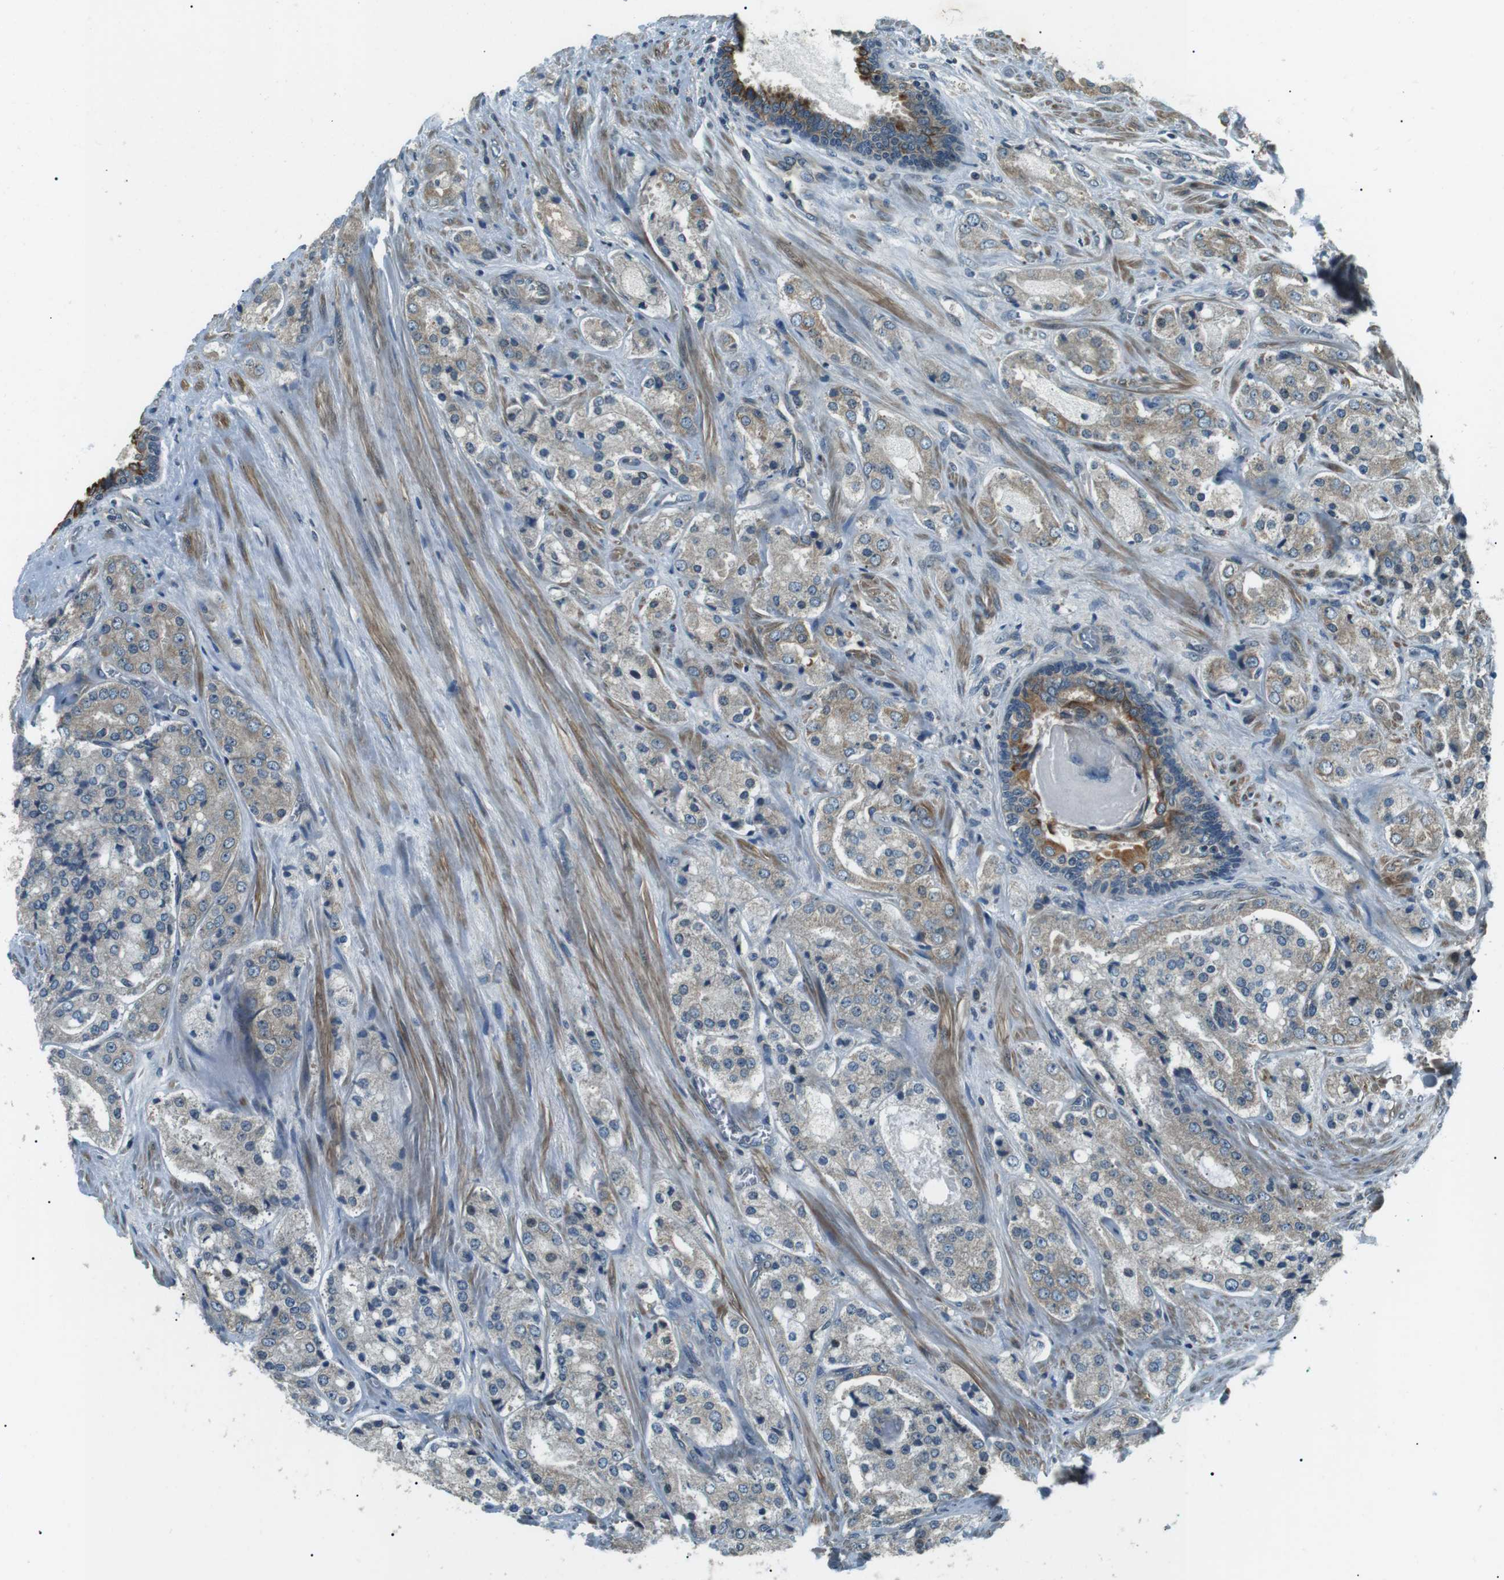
{"staining": {"intensity": "weak", "quantity": ">75%", "location": "cytoplasmic/membranous"}, "tissue": "prostate cancer", "cell_type": "Tumor cells", "image_type": "cancer", "snomed": [{"axis": "morphology", "description": "Adenocarcinoma, High grade"}, {"axis": "topography", "description": "Prostate"}], "caption": "A brown stain shows weak cytoplasmic/membranous staining of a protein in prostate cancer (adenocarcinoma (high-grade)) tumor cells. (IHC, brightfield microscopy, high magnification).", "gene": "TMEM74", "patient": {"sex": "male", "age": 65}}